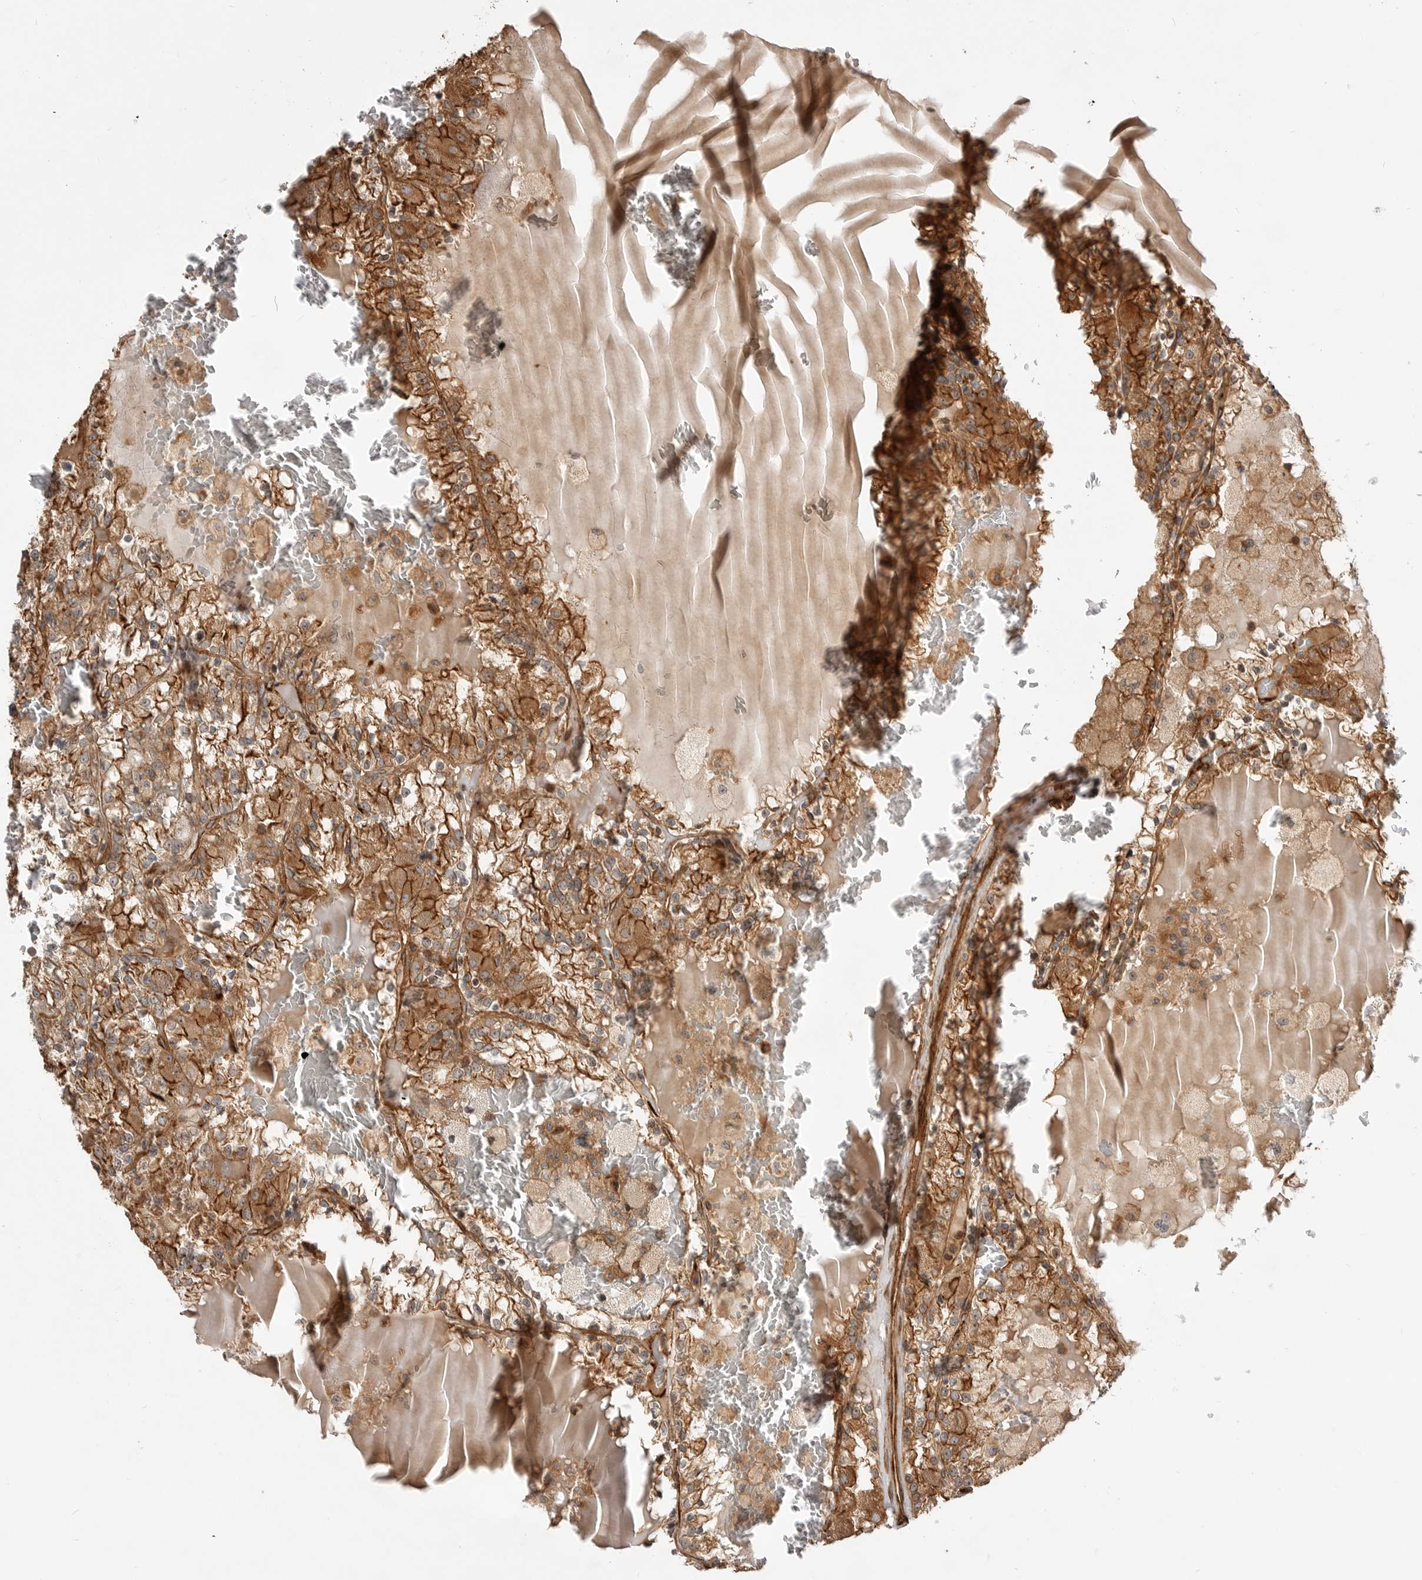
{"staining": {"intensity": "strong", "quantity": ">75%", "location": "cytoplasmic/membranous"}, "tissue": "renal cancer", "cell_type": "Tumor cells", "image_type": "cancer", "snomed": [{"axis": "morphology", "description": "Adenocarcinoma, NOS"}, {"axis": "topography", "description": "Kidney"}], "caption": "Renal cancer tissue demonstrates strong cytoplasmic/membranous expression in about >75% of tumor cells, visualized by immunohistochemistry.", "gene": "GPATCH2", "patient": {"sex": "female", "age": 56}}